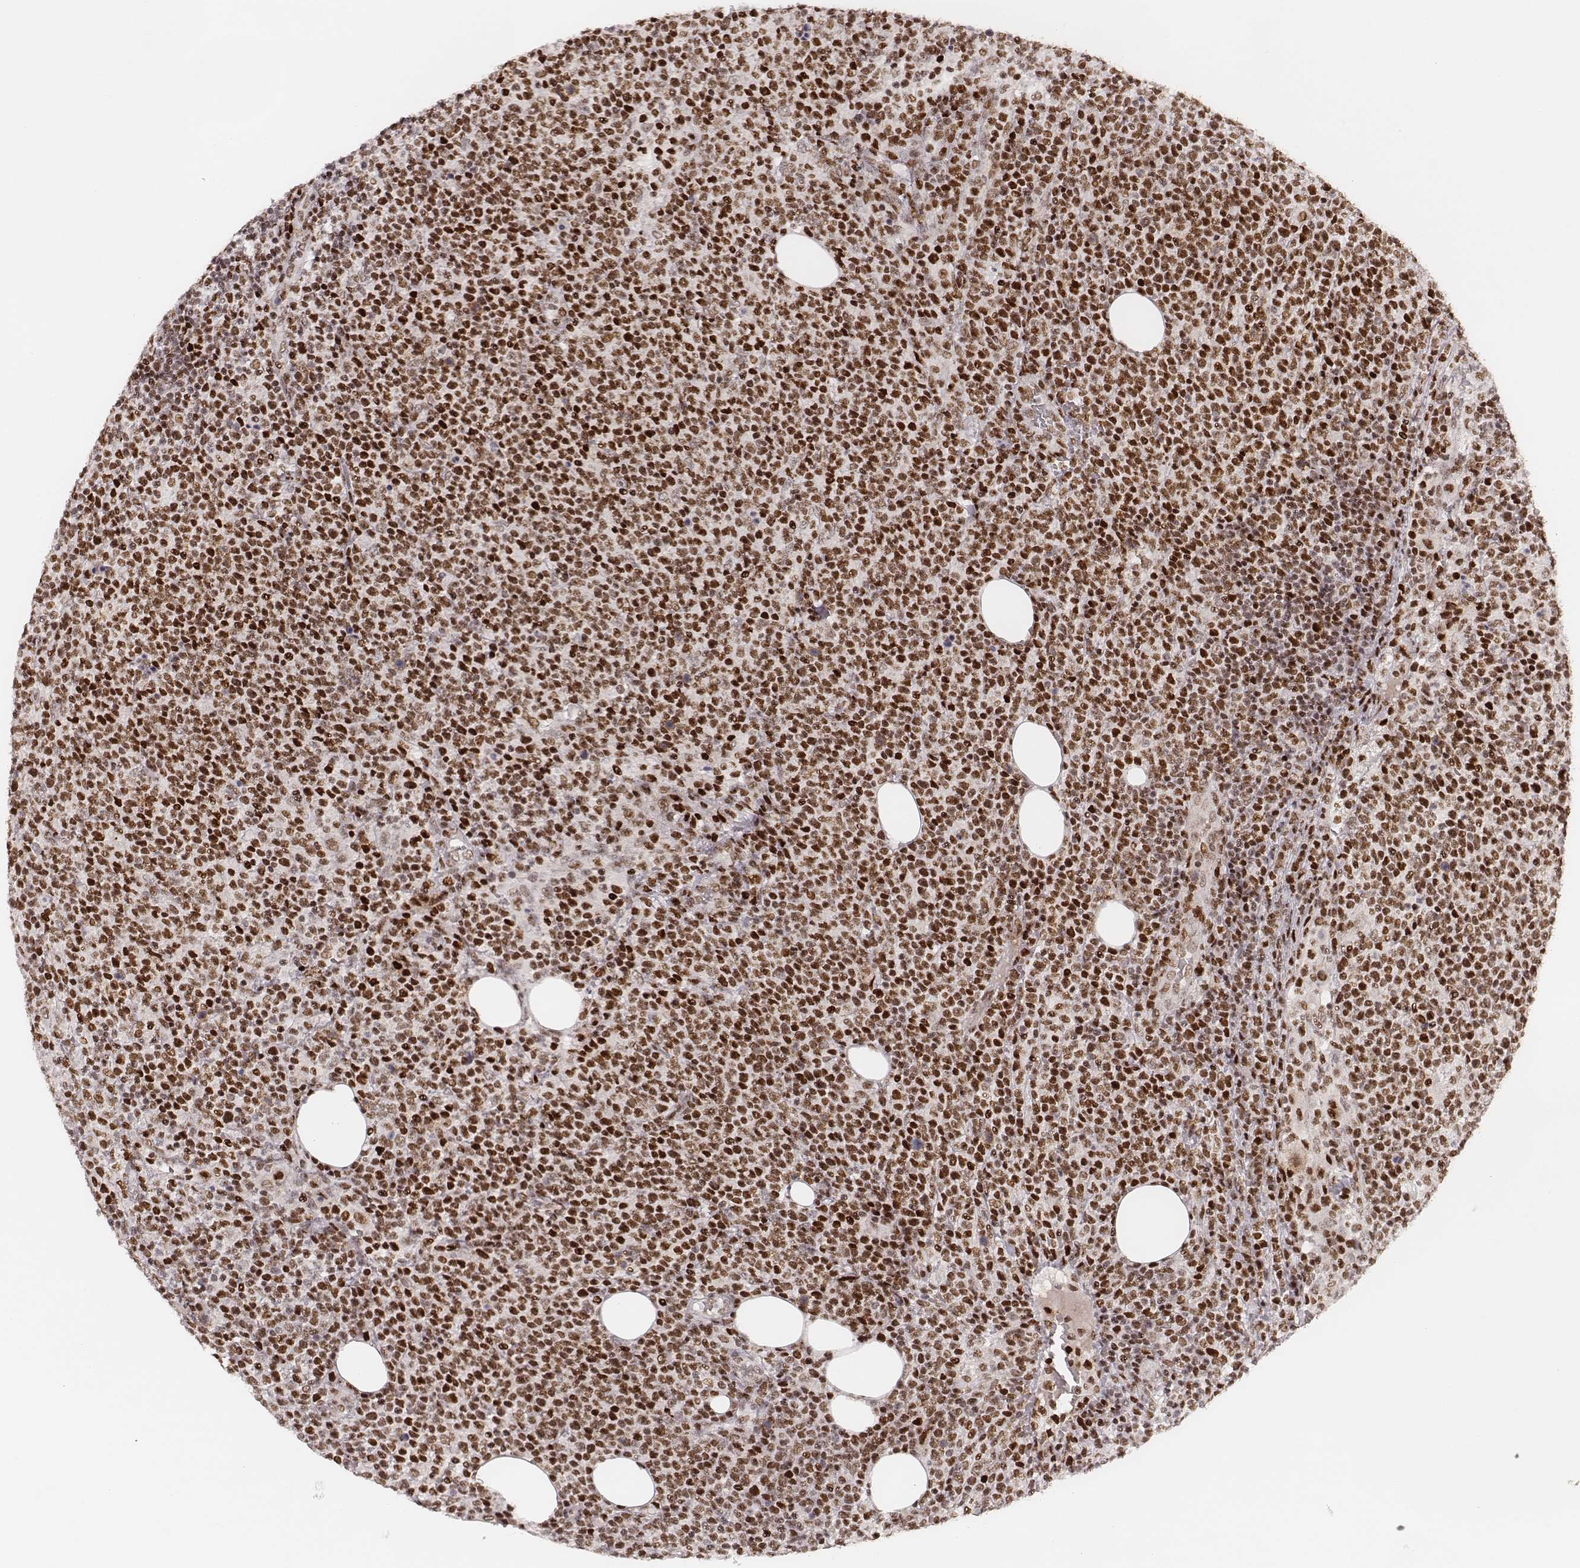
{"staining": {"intensity": "moderate", "quantity": ">75%", "location": "nuclear"}, "tissue": "lymphoma", "cell_type": "Tumor cells", "image_type": "cancer", "snomed": [{"axis": "morphology", "description": "Malignant lymphoma, non-Hodgkin's type, High grade"}, {"axis": "topography", "description": "Lymph node"}], "caption": "Protein positivity by IHC demonstrates moderate nuclear positivity in about >75% of tumor cells in malignant lymphoma, non-Hodgkin's type (high-grade). The protein of interest is stained brown, and the nuclei are stained in blue (DAB (3,3'-diaminobenzidine) IHC with brightfield microscopy, high magnification).", "gene": "HNRNPC", "patient": {"sex": "male", "age": 61}}